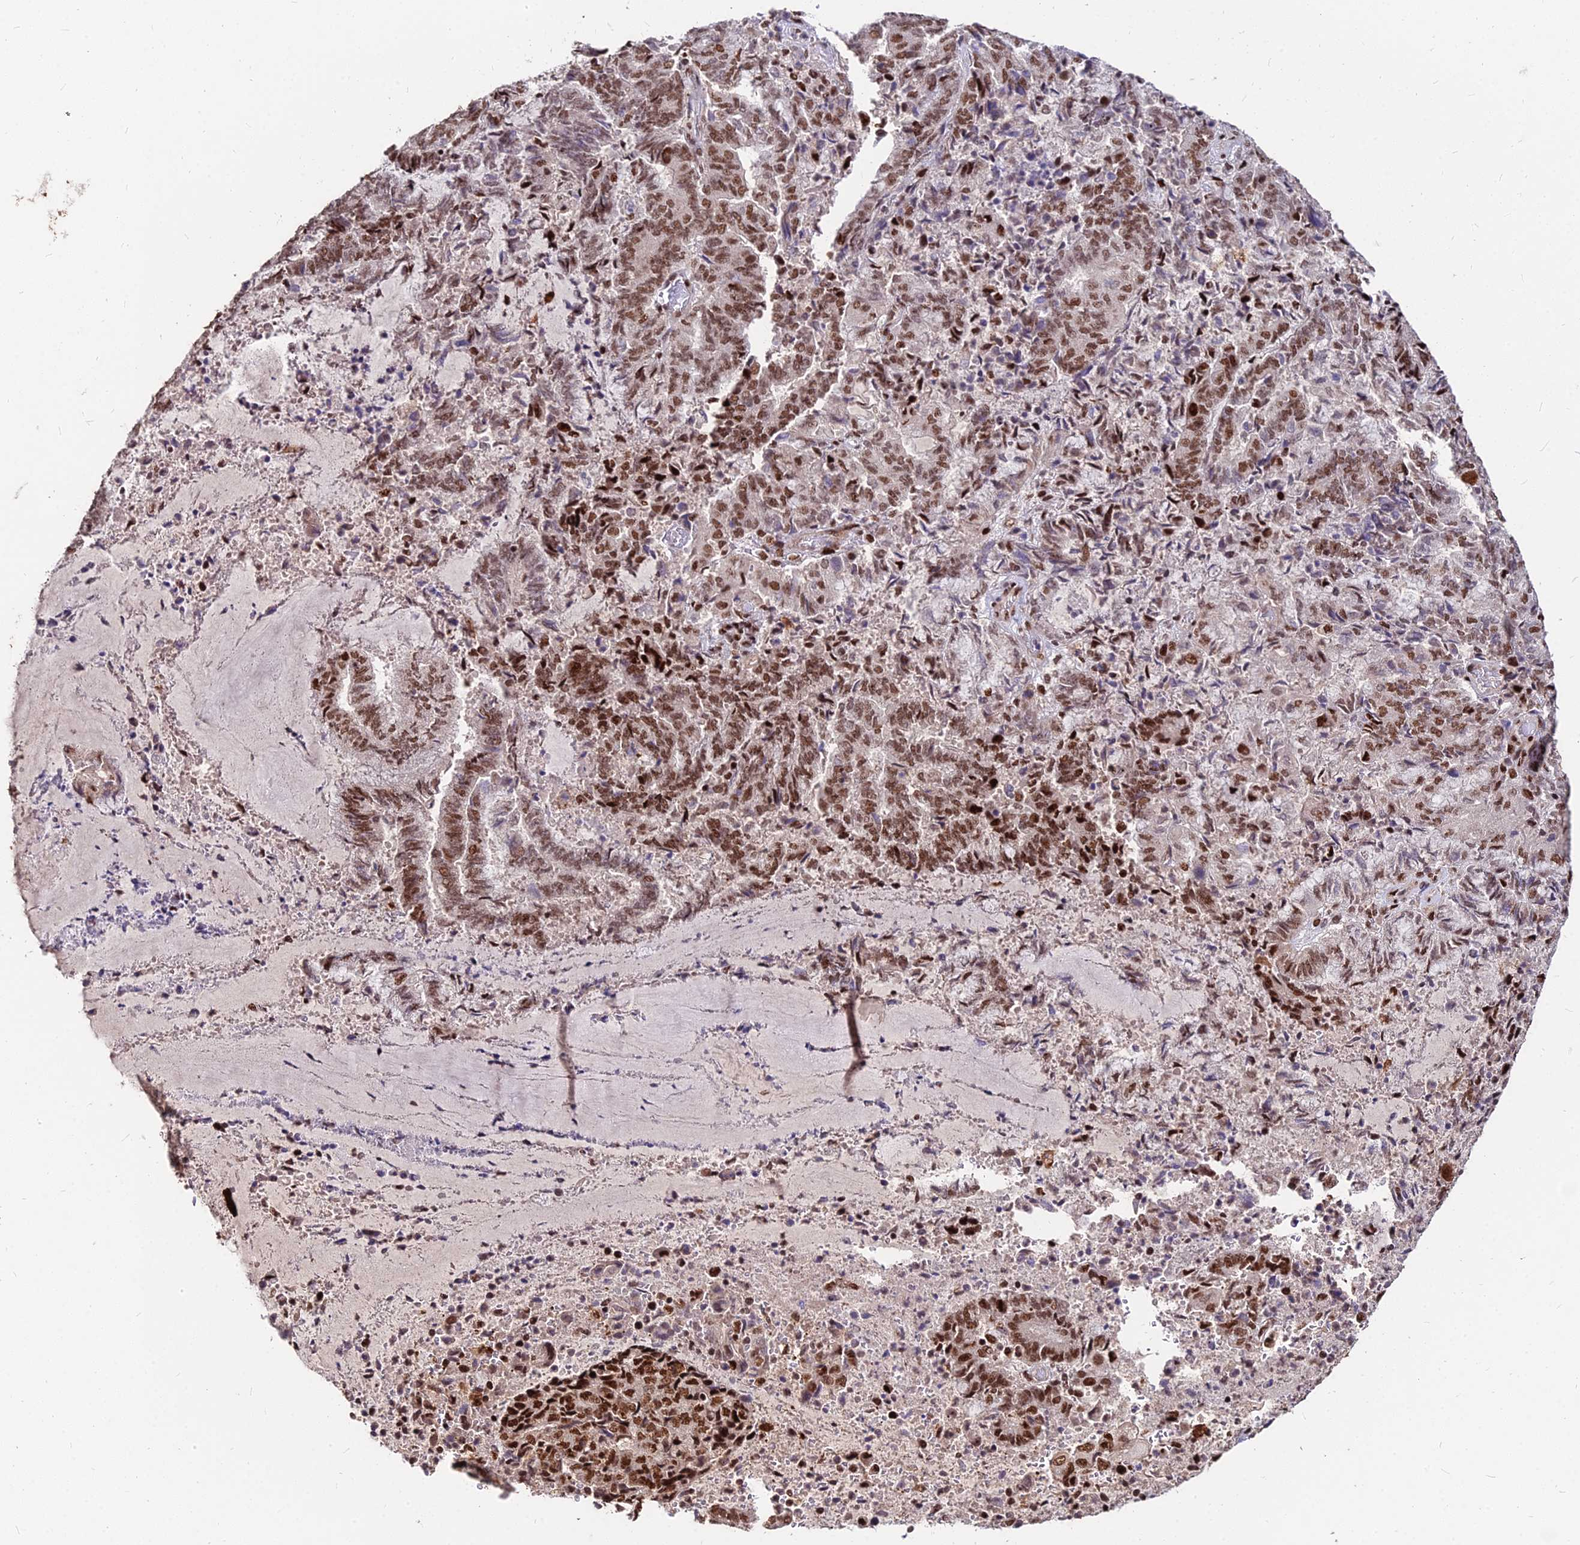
{"staining": {"intensity": "moderate", "quantity": ">75%", "location": "nuclear"}, "tissue": "endometrial cancer", "cell_type": "Tumor cells", "image_type": "cancer", "snomed": [{"axis": "morphology", "description": "Adenocarcinoma, NOS"}, {"axis": "topography", "description": "Endometrium"}], "caption": "Moderate nuclear protein expression is appreciated in approximately >75% of tumor cells in endometrial cancer (adenocarcinoma).", "gene": "ZBED4", "patient": {"sex": "female", "age": 80}}